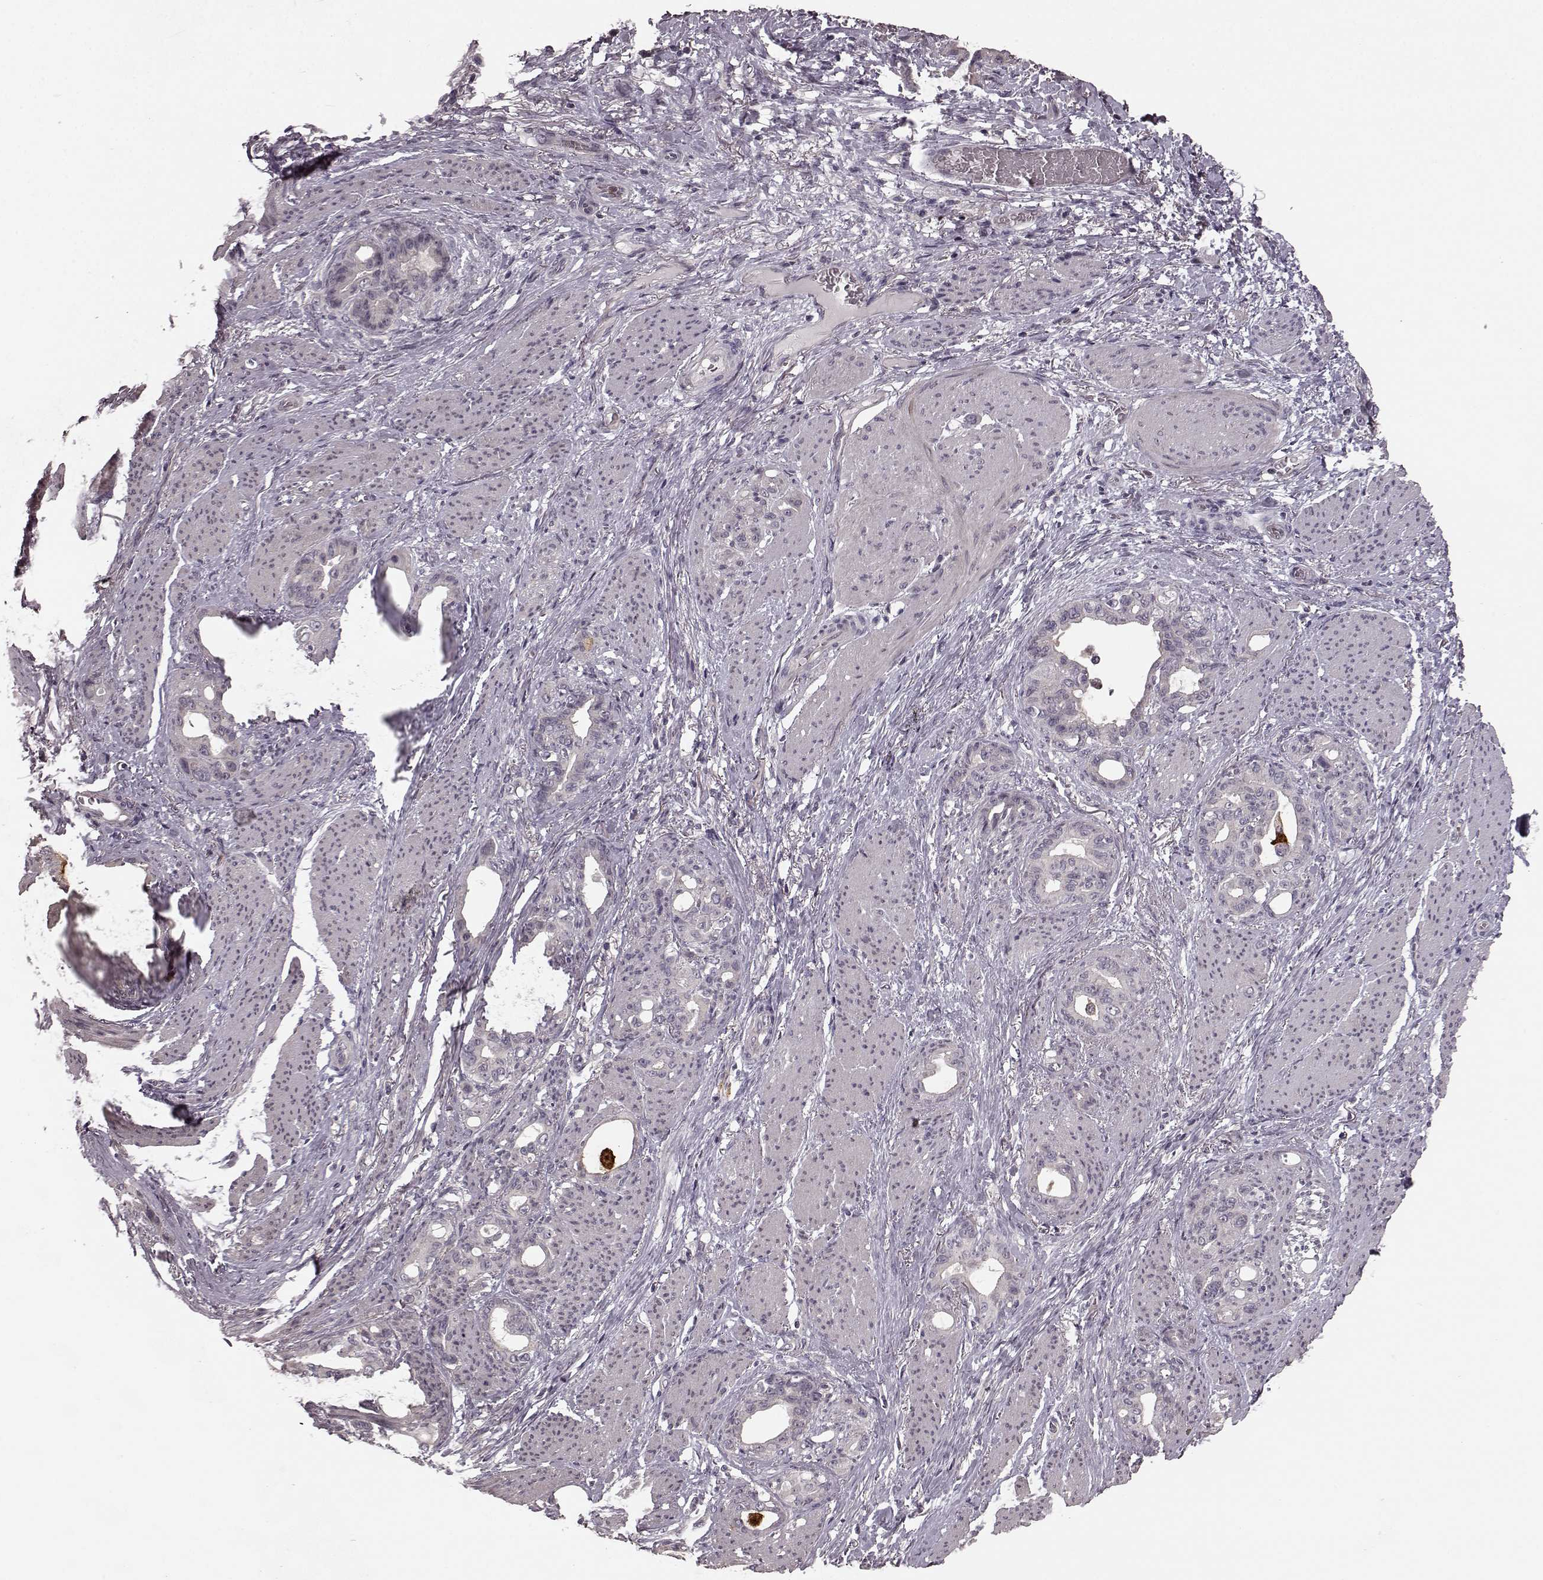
{"staining": {"intensity": "negative", "quantity": "none", "location": "none"}, "tissue": "stomach cancer", "cell_type": "Tumor cells", "image_type": "cancer", "snomed": [{"axis": "morphology", "description": "Normal tissue, NOS"}, {"axis": "morphology", "description": "Adenocarcinoma, NOS"}, {"axis": "topography", "description": "Esophagus"}, {"axis": "topography", "description": "Stomach, upper"}], "caption": "Immunohistochemistry photomicrograph of neoplastic tissue: stomach adenocarcinoma stained with DAB shows no significant protein expression in tumor cells.", "gene": "CHIT1", "patient": {"sex": "male", "age": 62}}